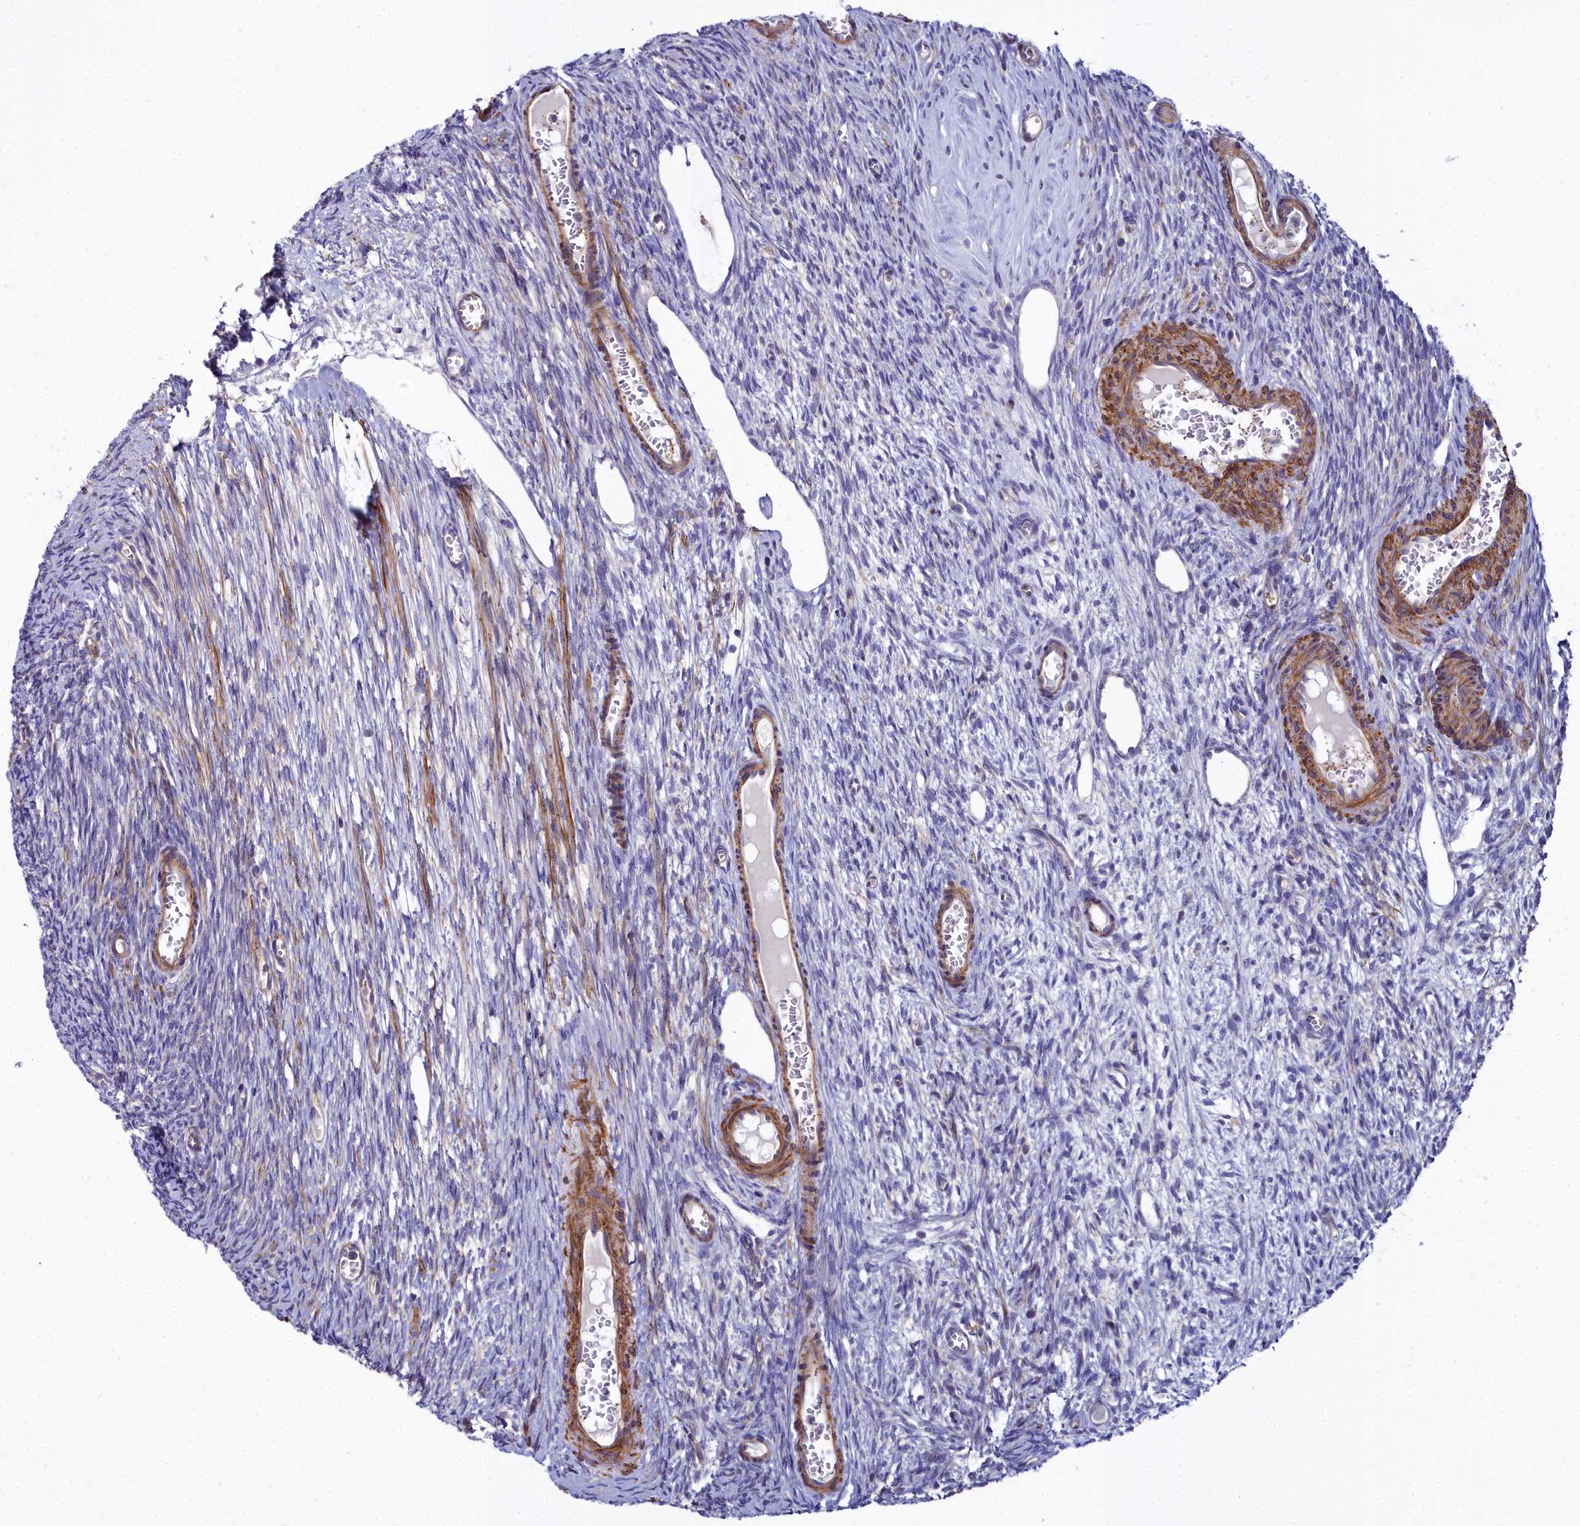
{"staining": {"intensity": "negative", "quantity": "none", "location": "none"}, "tissue": "ovary", "cell_type": "Follicle cells", "image_type": "normal", "snomed": [{"axis": "morphology", "description": "Normal tissue, NOS"}, {"axis": "topography", "description": "Ovary"}], "caption": "High power microscopy histopathology image of an IHC image of normal ovary, revealing no significant expression in follicle cells.", "gene": "FADS3", "patient": {"sex": "female", "age": 44}}